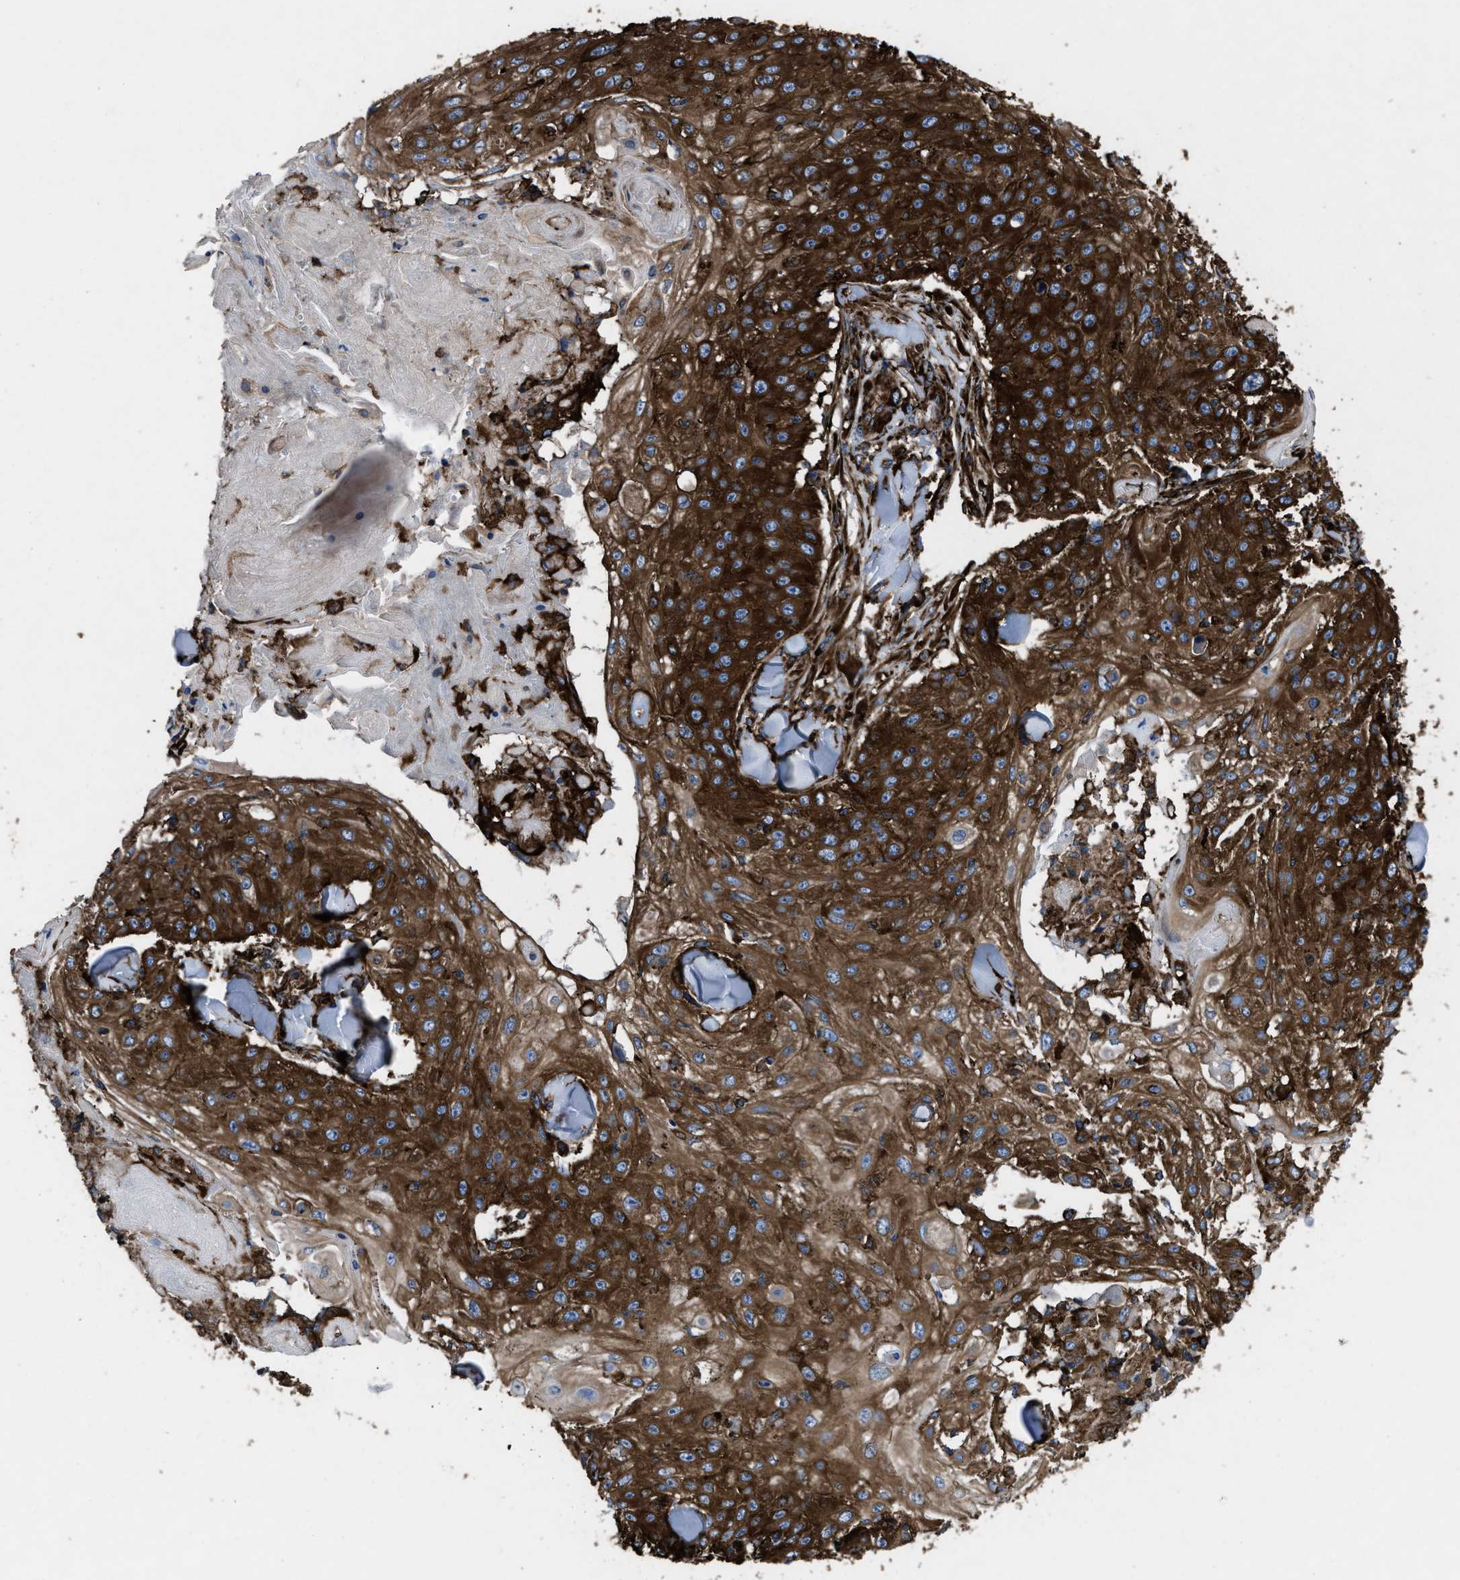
{"staining": {"intensity": "strong", "quantity": ">75%", "location": "cytoplasmic/membranous"}, "tissue": "skin cancer", "cell_type": "Tumor cells", "image_type": "cancer", "snomed": [{"axis": "morphology", "description": "Squamous cell carcinoma, NOS"}, {"axis": "topography", "description": "Skin"}], "caption": "Squamous cell carcinoma (skin) was stained to show a protein in brown. There is high levels of strong cytoplasmic/membranous positivity in approximately >75% of tumor cells.", "gene": "CAPRIN1", "patient": {"sex": "male", "age": 86}}